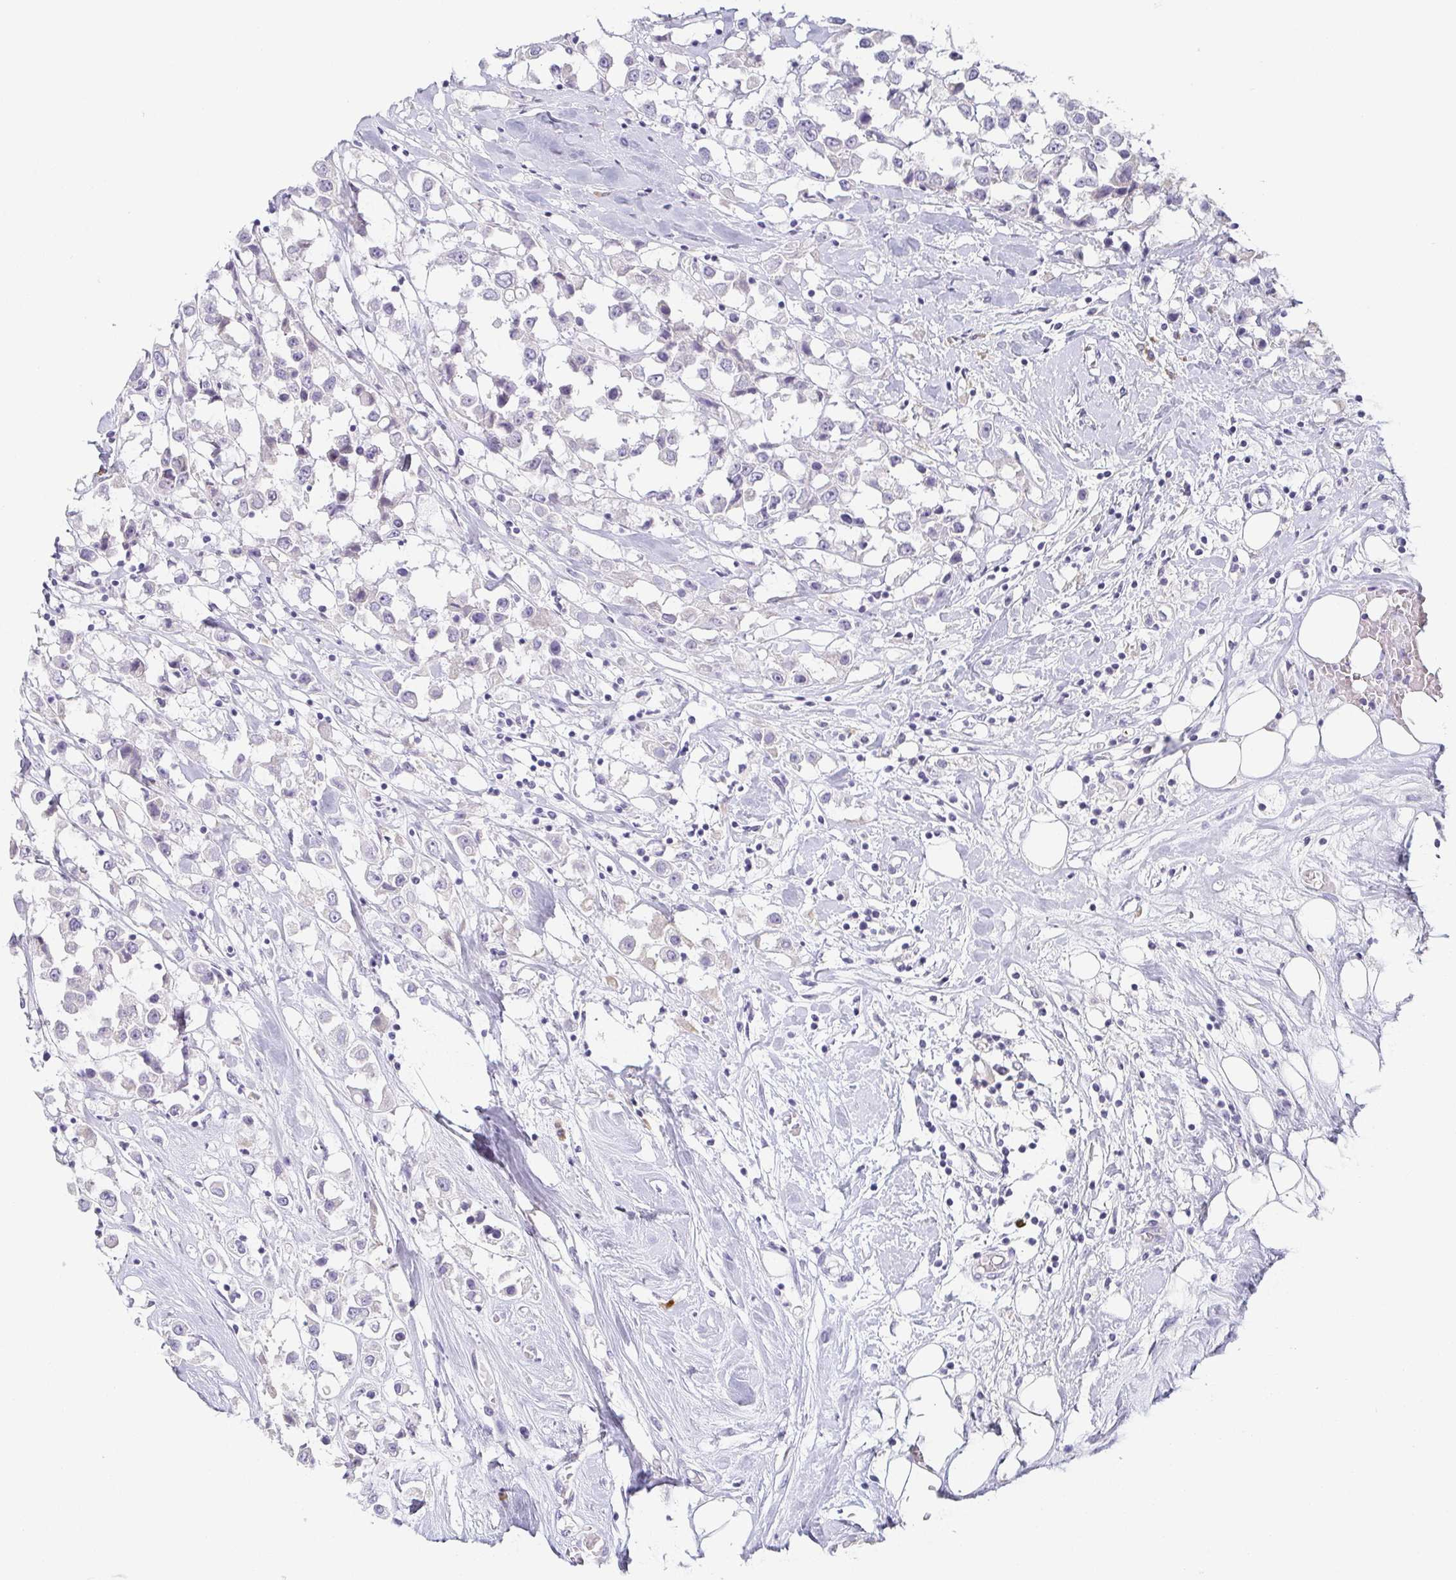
{"staining": {"intensity": "negative", "quantity": "none", "location": "none"}, "tissue": "breast cancer", "cell_type": "Tumor cells", "image_type": "cancer", "snomed": [{"axis": "morphology", "description": "Duct carcinoma"}, {"axis": "topography", "description": "Breast"}], "caption": "This histopathology image is of invasive ductal carcinoma (breast) stained with IHC to label a protein in brown with the nuclei are counter-stained blue. There is no expression in tumor cells.", "gene": "PRR27", "patient": {"sex": "female", "age": 61}}